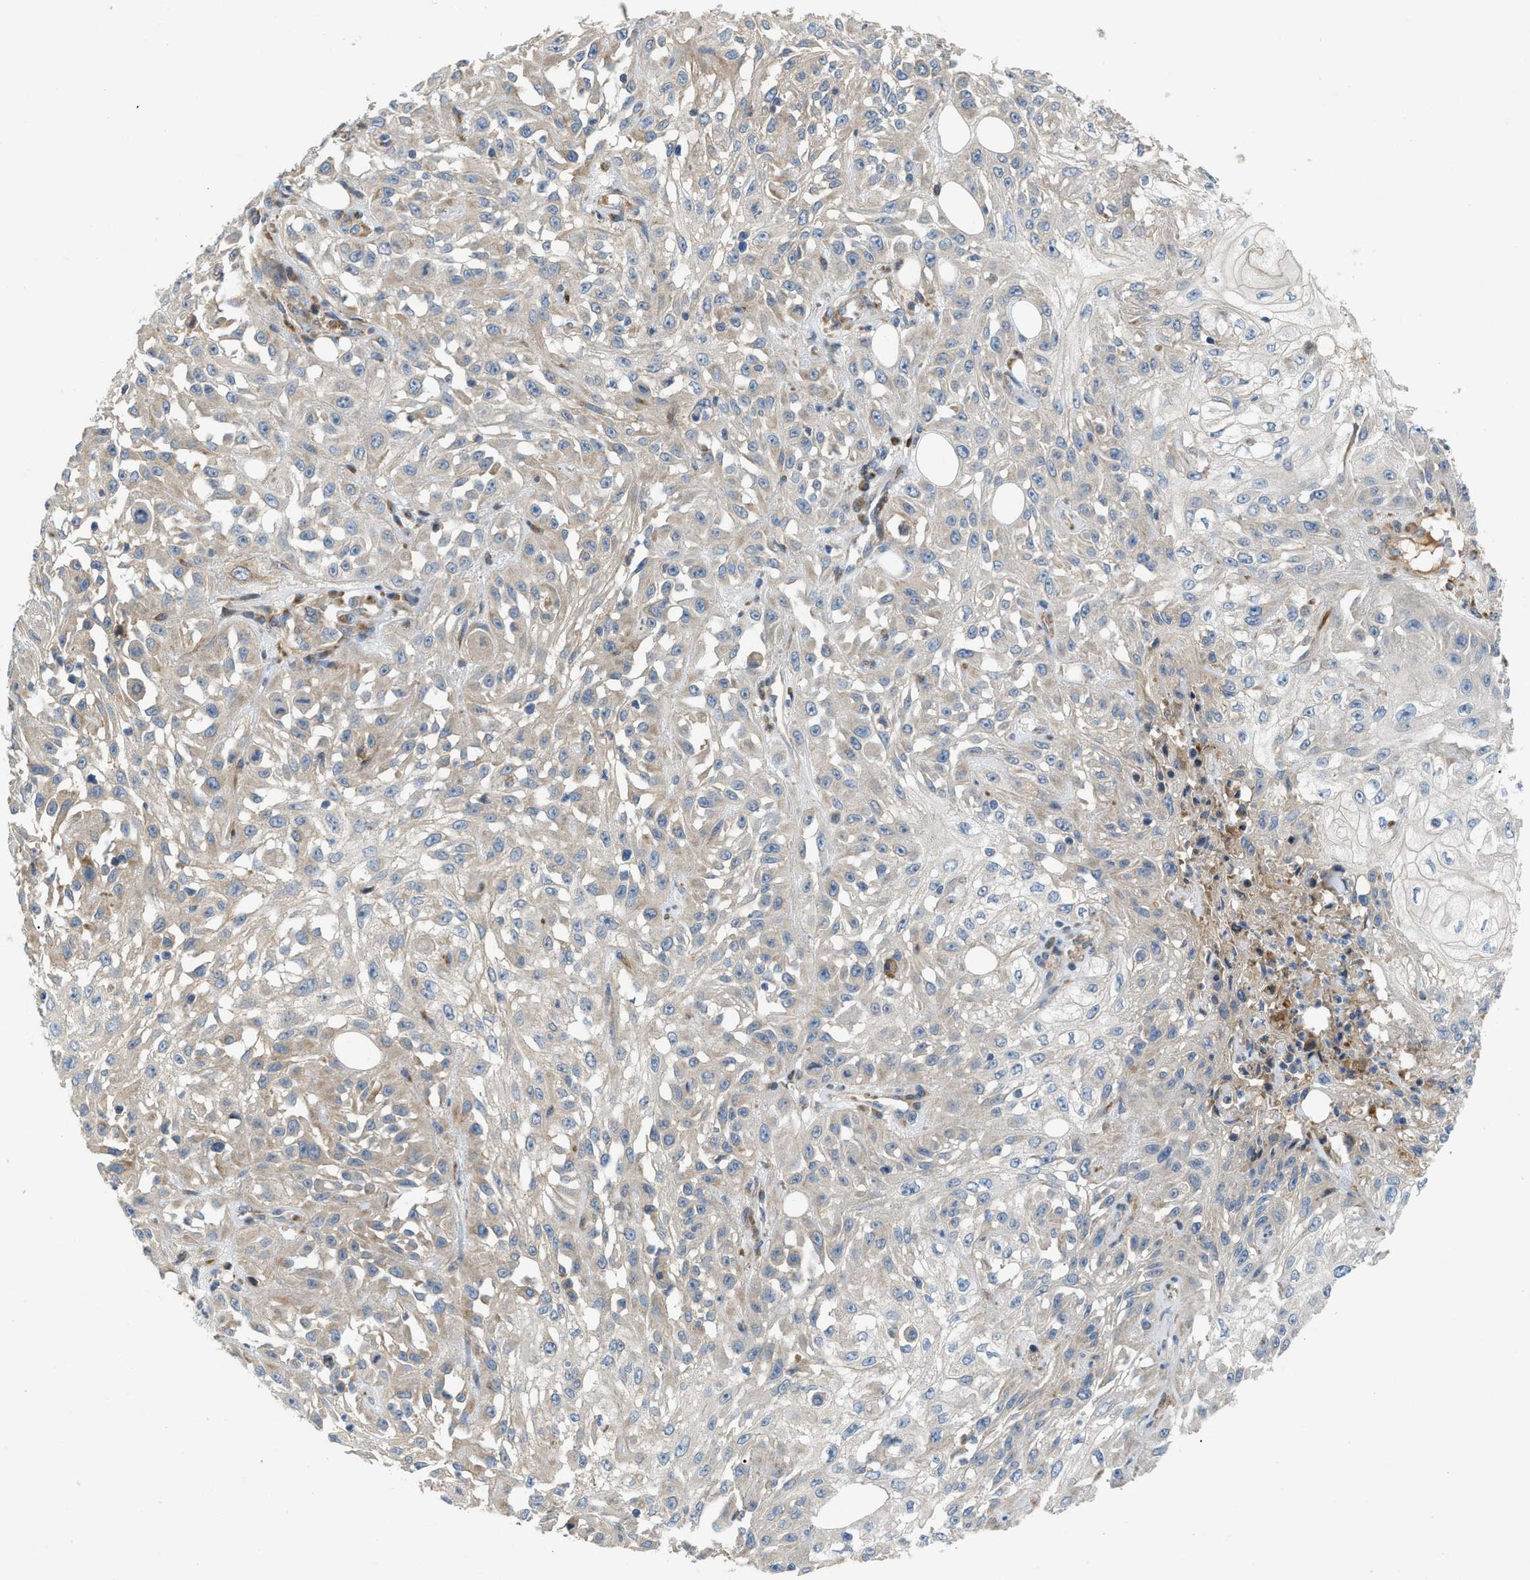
{"staining": {"intensity": "weak", "quantity": "<25%", "location": "cytoplasmic/membranous"}, "tissue": "skin cancer", "cell_type": "Tumor cells", "image_type": "cancer", "snomed": [{"axis": "morphology", "description": "Squamous cell carcinoma, NOS"}, {"axis": "morphology", "description": "Squamous cell carcinoma, metastatic, NOS"}, {"axis": "topography", "description": "Skin"}, {"axis": "topography", "description": "Lymph node"}], "caption": "The immunohistochemistry histopathology image has no significant expression in tumor cells of skin squamous cell carcinoma tissue.", "gene": "BMPR1A", "patient": {"sex": "male", "age": 75}}